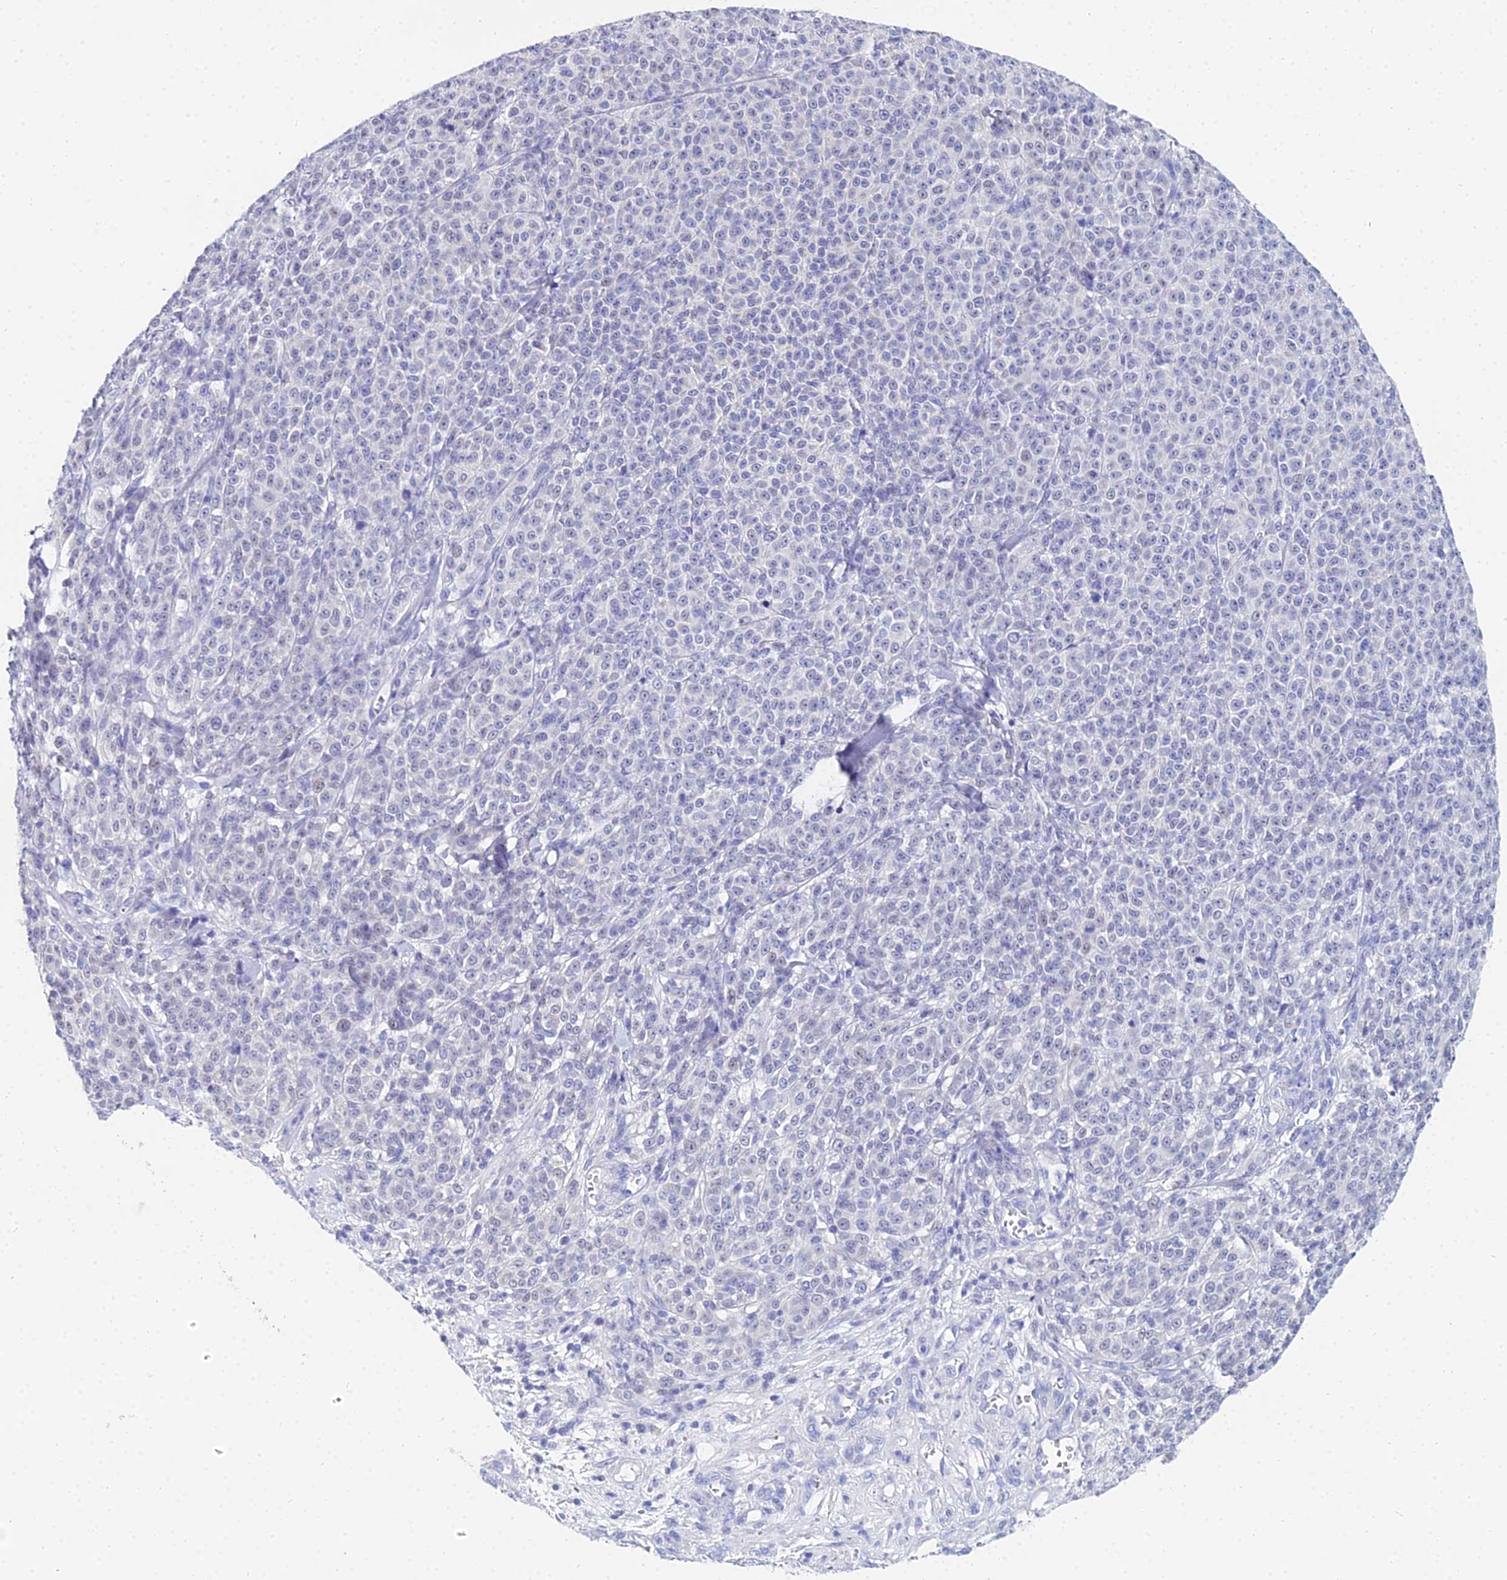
{"staining": {"intensity": "negative", "quantity": "none", "location": "none"}, "tissue": "melanoma", "cell_type": "Tumor cells", "image_type": "cancer", "snomed": [{"axis": "morphology", "description": "Normal tissue, NOS"}, {"axis": "morphology", "description": "Malignant melanoma, NOS"}, {"axis": "topography", "description": "Skin"}], "caption": "This is an IHC image of human malignant melanoma. There is no expression in tumor cells.", "gene": "OCM", "patient": {"sex": "female", "age": 34}}